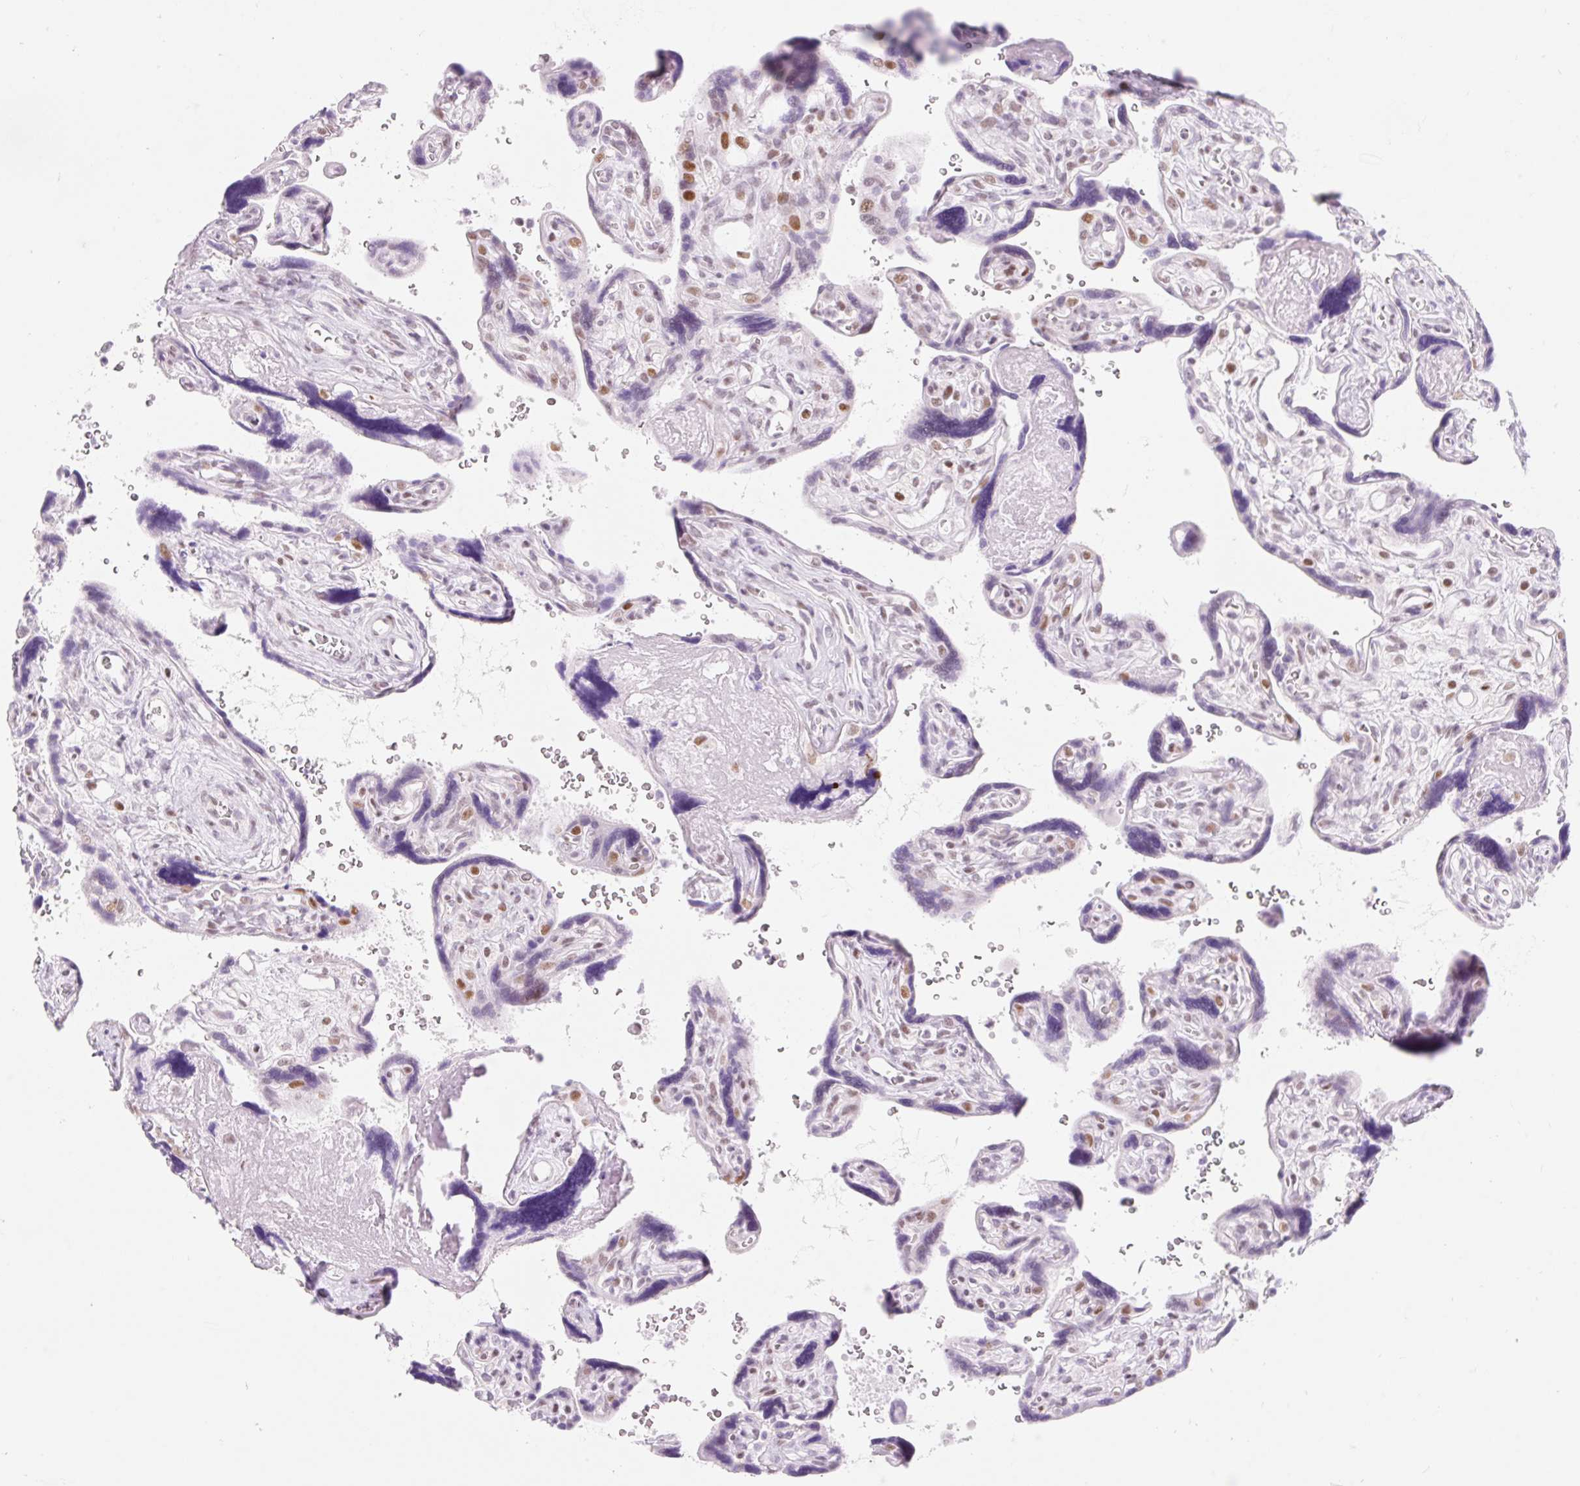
{"staining": {"intensity": "moderate", "quantity": "25%-75%", "location": "nuclear"}, "tissue": "placenta", "cell_type": "Trophoblastic cells", "image_type": "normal", "snomed": [{"axis": "morphology", "description": "Normal tissue, NOS"}, {"axis": "topography", "description": "Placenta"}], "caption": "A photomicrograph showing moderate nuclear positivity in about 25%-75% of trophoblastic cells in benign placenta, as visualized by brown immunohistochemical staining.", "gene": "H2BW1", "patient": {"sex": "female", "age": 39}}